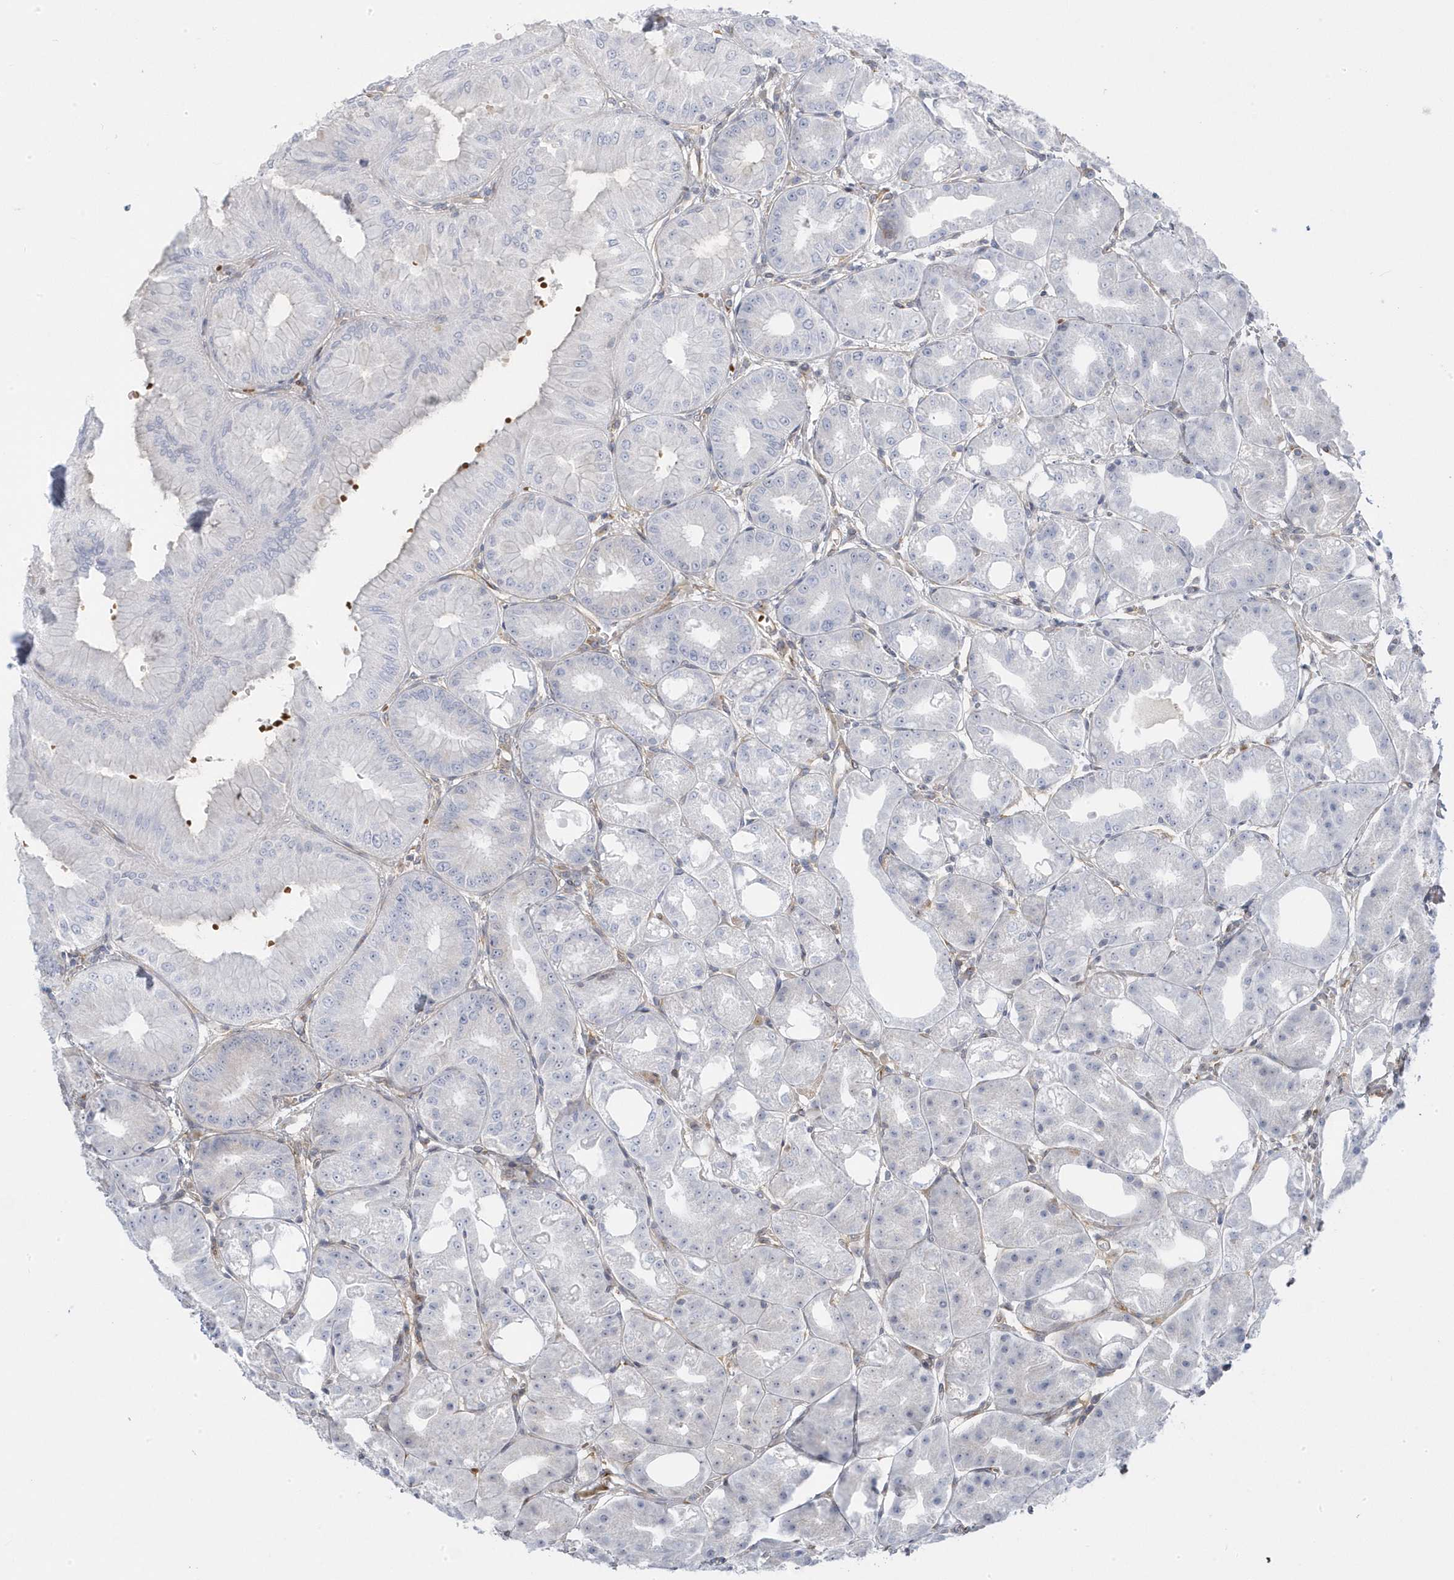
{"staining": {"intensity": "weak", "quantity": "<25%", "location": "cytoplasmic/membranous"}, "tissue": "stomach", "cell_type": "Glandular cells", "image_type": "normal", "snomed": [{"axis": "morphology", "description": "Normal tissue, NOS"}, {"axis": "topography", "description": "Stomach, lower"}], "caption": "The micrograph demonstrates no significant staining in glandular cells of stomach.", "gene": "MAP7D3", "patient": {"sex": "male", "age": 71}}